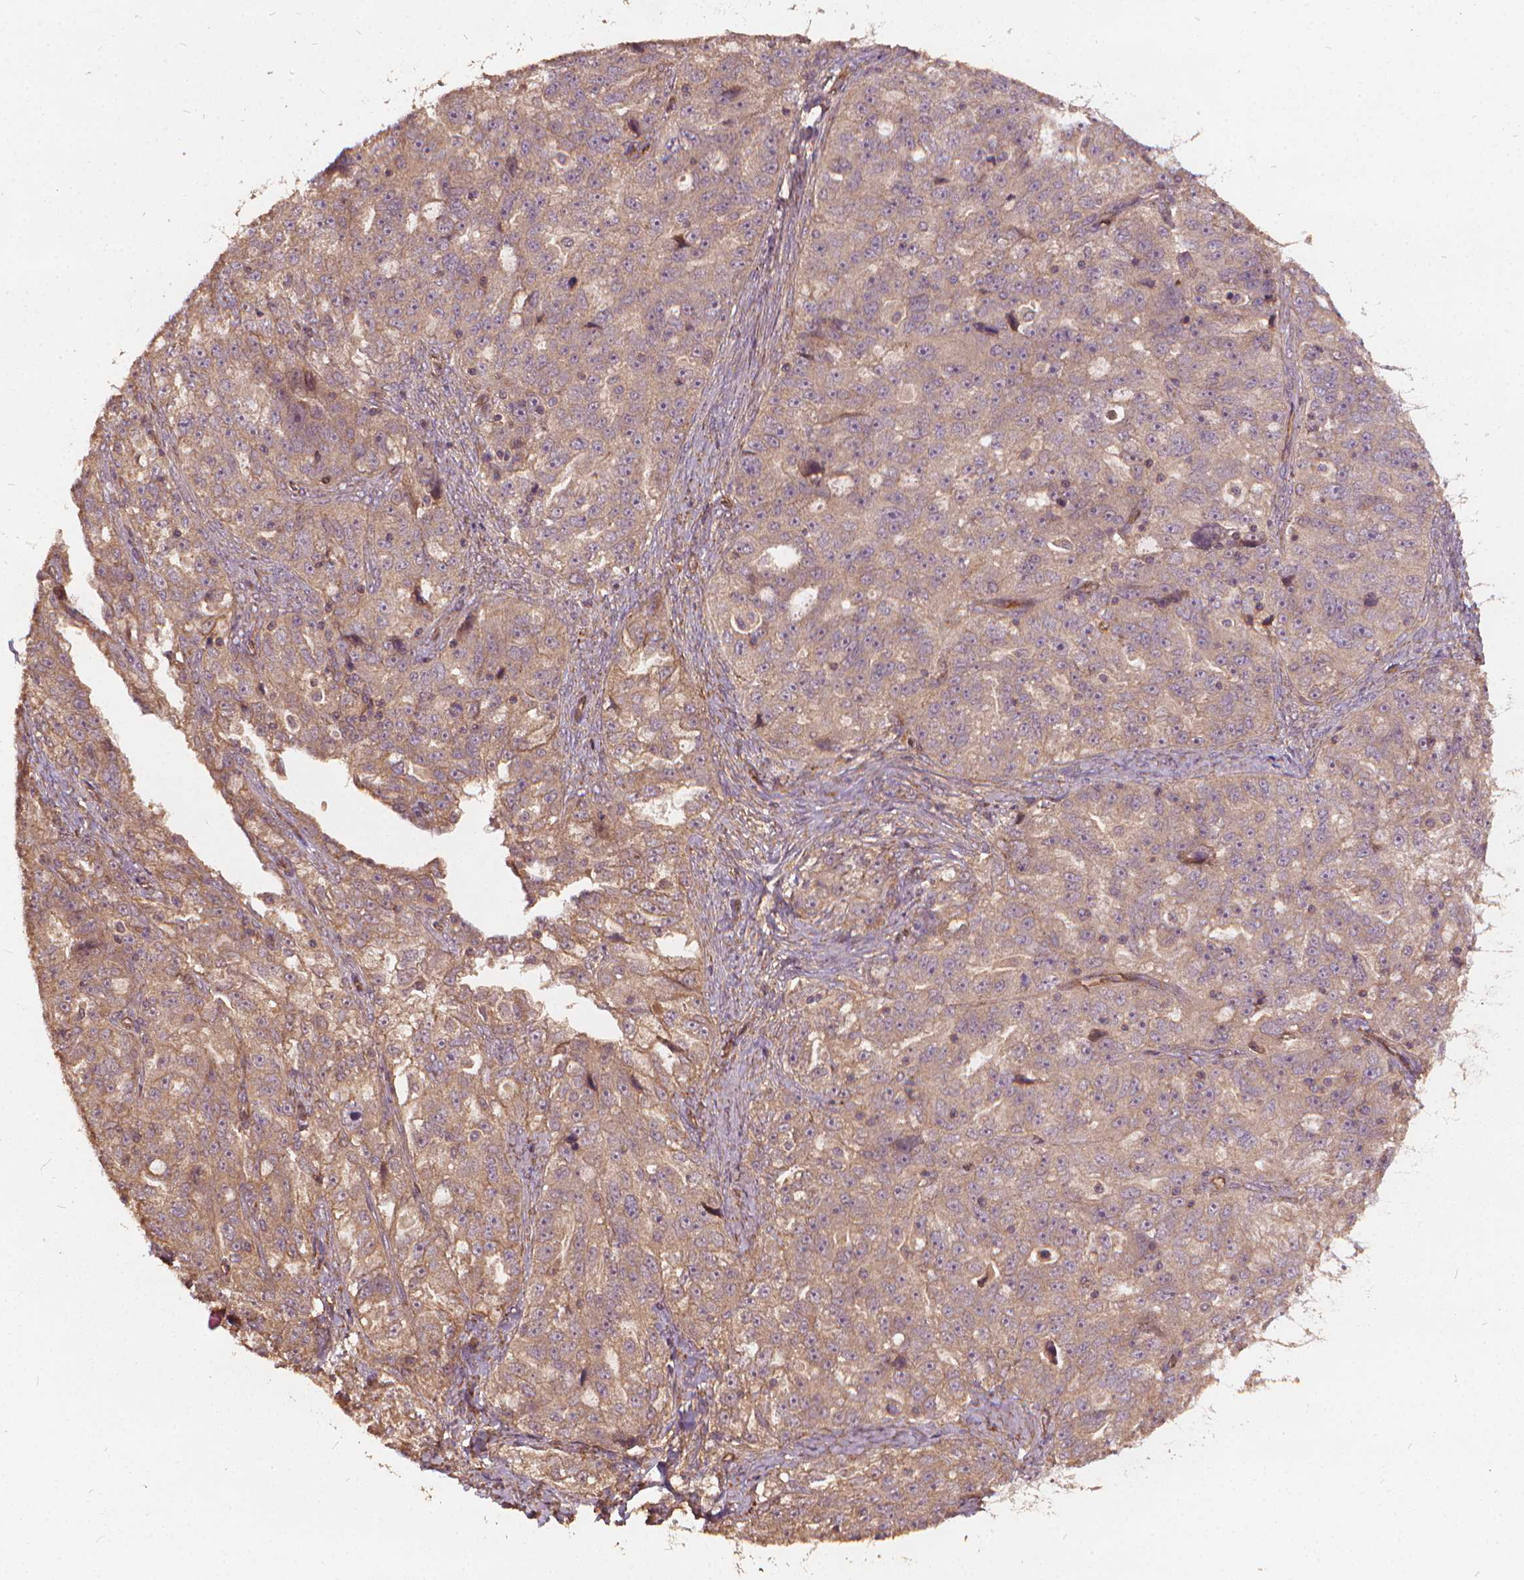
{"staining": {"intensity": "weak", "quantity": ">75%", "location": "cytoplasmic/membranous"}, "tissue": "ovarian cancer", "cell_type": "Tumor cells", "image_type": "cancer", "snomed": [{"axis": "morphology", "description": "Cystadenocarcinoma, serous, NOS"}, {"axis": "topography", "description": "Ovary"}], "caption": "Weak cytoplasmic/membranous positivity for a protein is seen in approximately >75% of tumor cells of serous cystadenocarcinoma (ovarian) using immunohistochemistry (IHC).", "gene": "UBXN2A", "patient": {"sex": "female", "age": 51}}